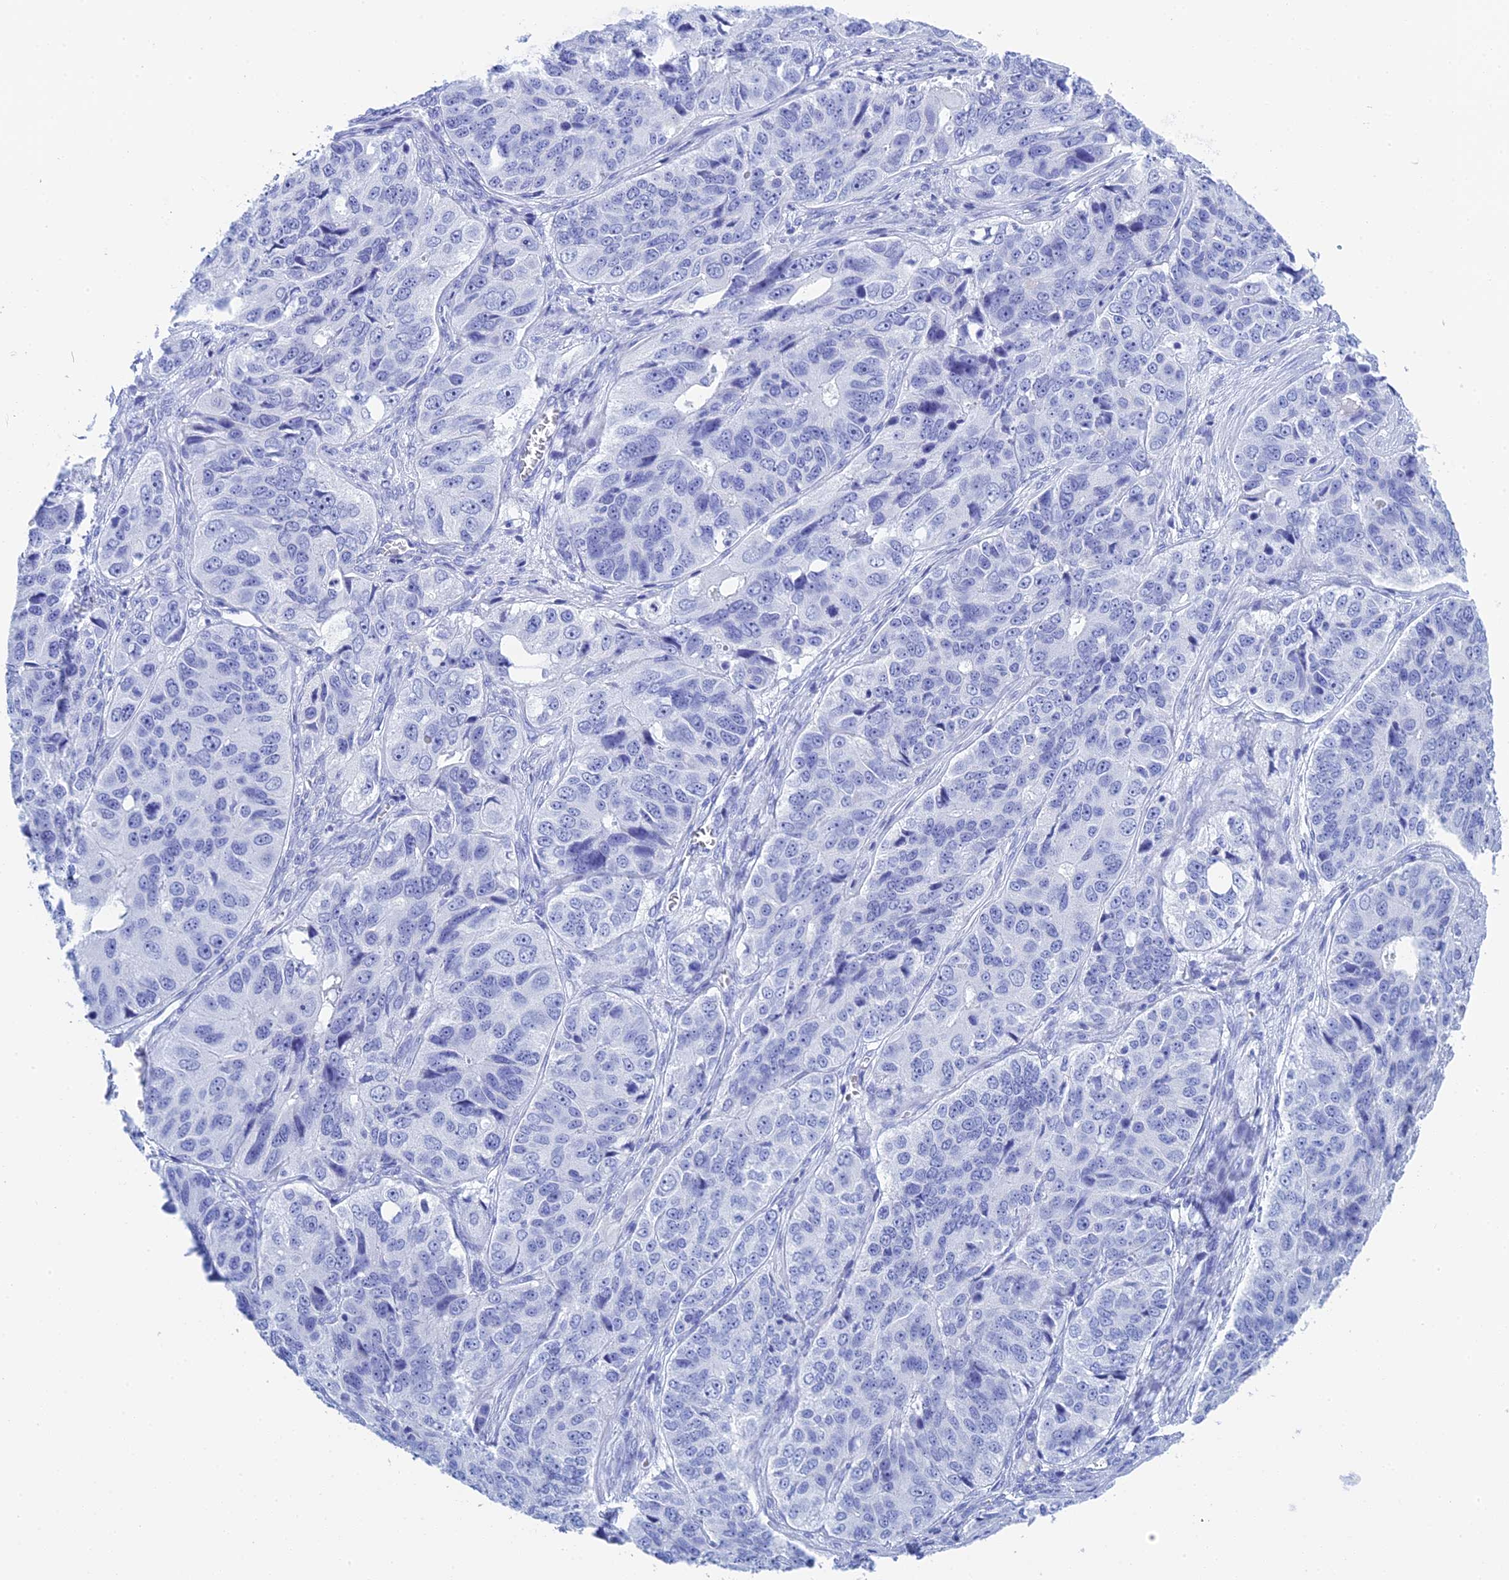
{"staining": {"intensity": "negative", "quantity": "none", "location": "none"}, "tissue": "ovarian cancer", "cell_type": "Tumor cells", "image_type": "cancer", "snomed": [{"axis": "morphology", "description": "Carcinoma, endometroid"}, {"axis": "topography", "description": "Ovary"}], "caption": "Tumor cells are negative for brown protein staining in endometroid carcinoma (ovarian).", "gene": "TEX101", "patient": {"sex": "female", "age": 51}}